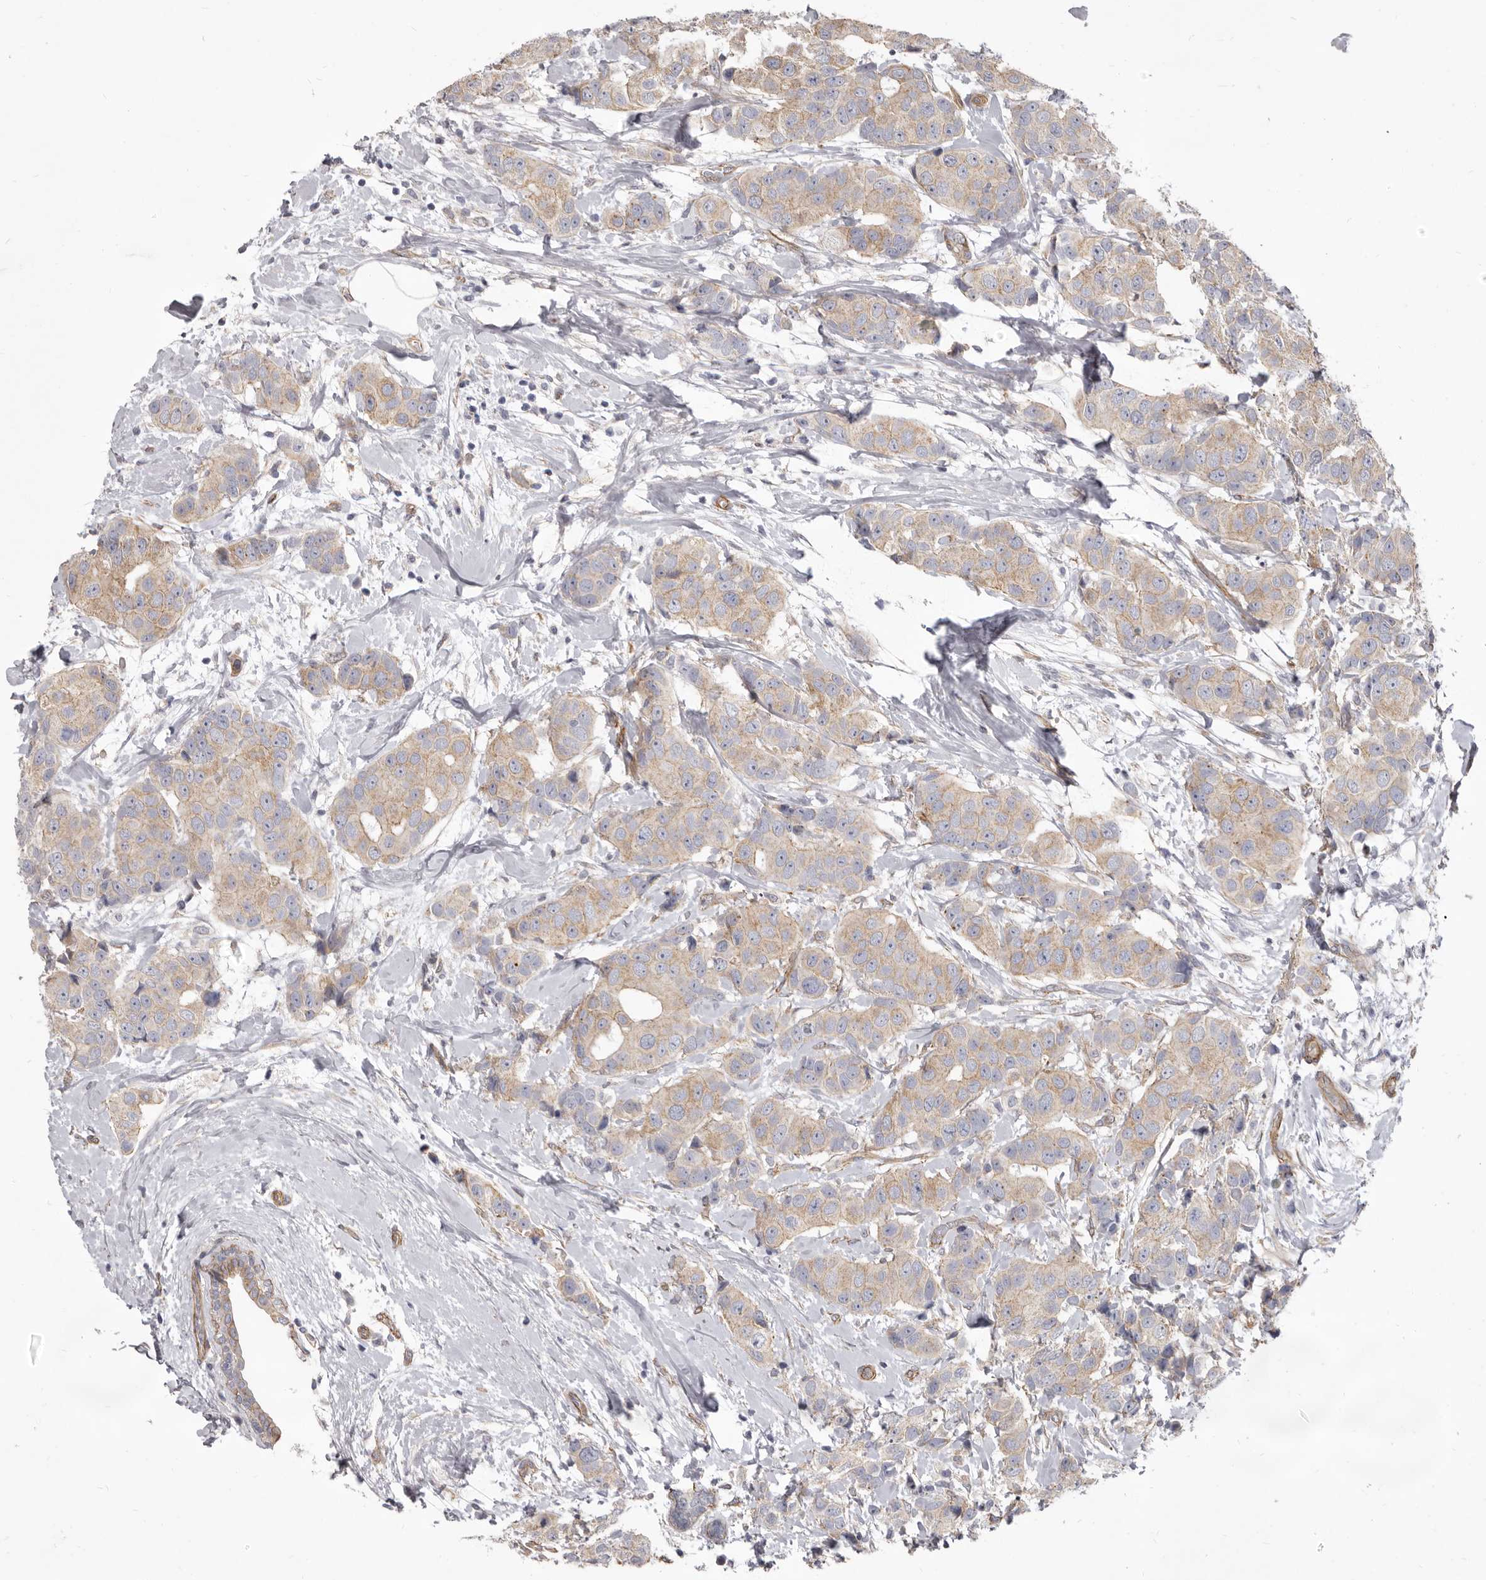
{"staining": {"intensity": "weak", "quantity": ">75%", "location": "cytoplasmic/membranous"}, "tissue": "breast cancer", "cell_type": "Tumor cells", "image_type": "cancer", "snomed": [{"axis": "morphology", "description": "Normal tissue, NOS"}, {"axis": "morphology", "description": "Duct carcinoma"}, {"axis": "topography", "description": "Breast"}], "caption": "Tumor cells display low levels of weak cytoplasmic/membranous positivity in about >75% of cells in human breast cancer.", "gene": "P2RX6", "patient": {"sex": "female", "age": 39}}